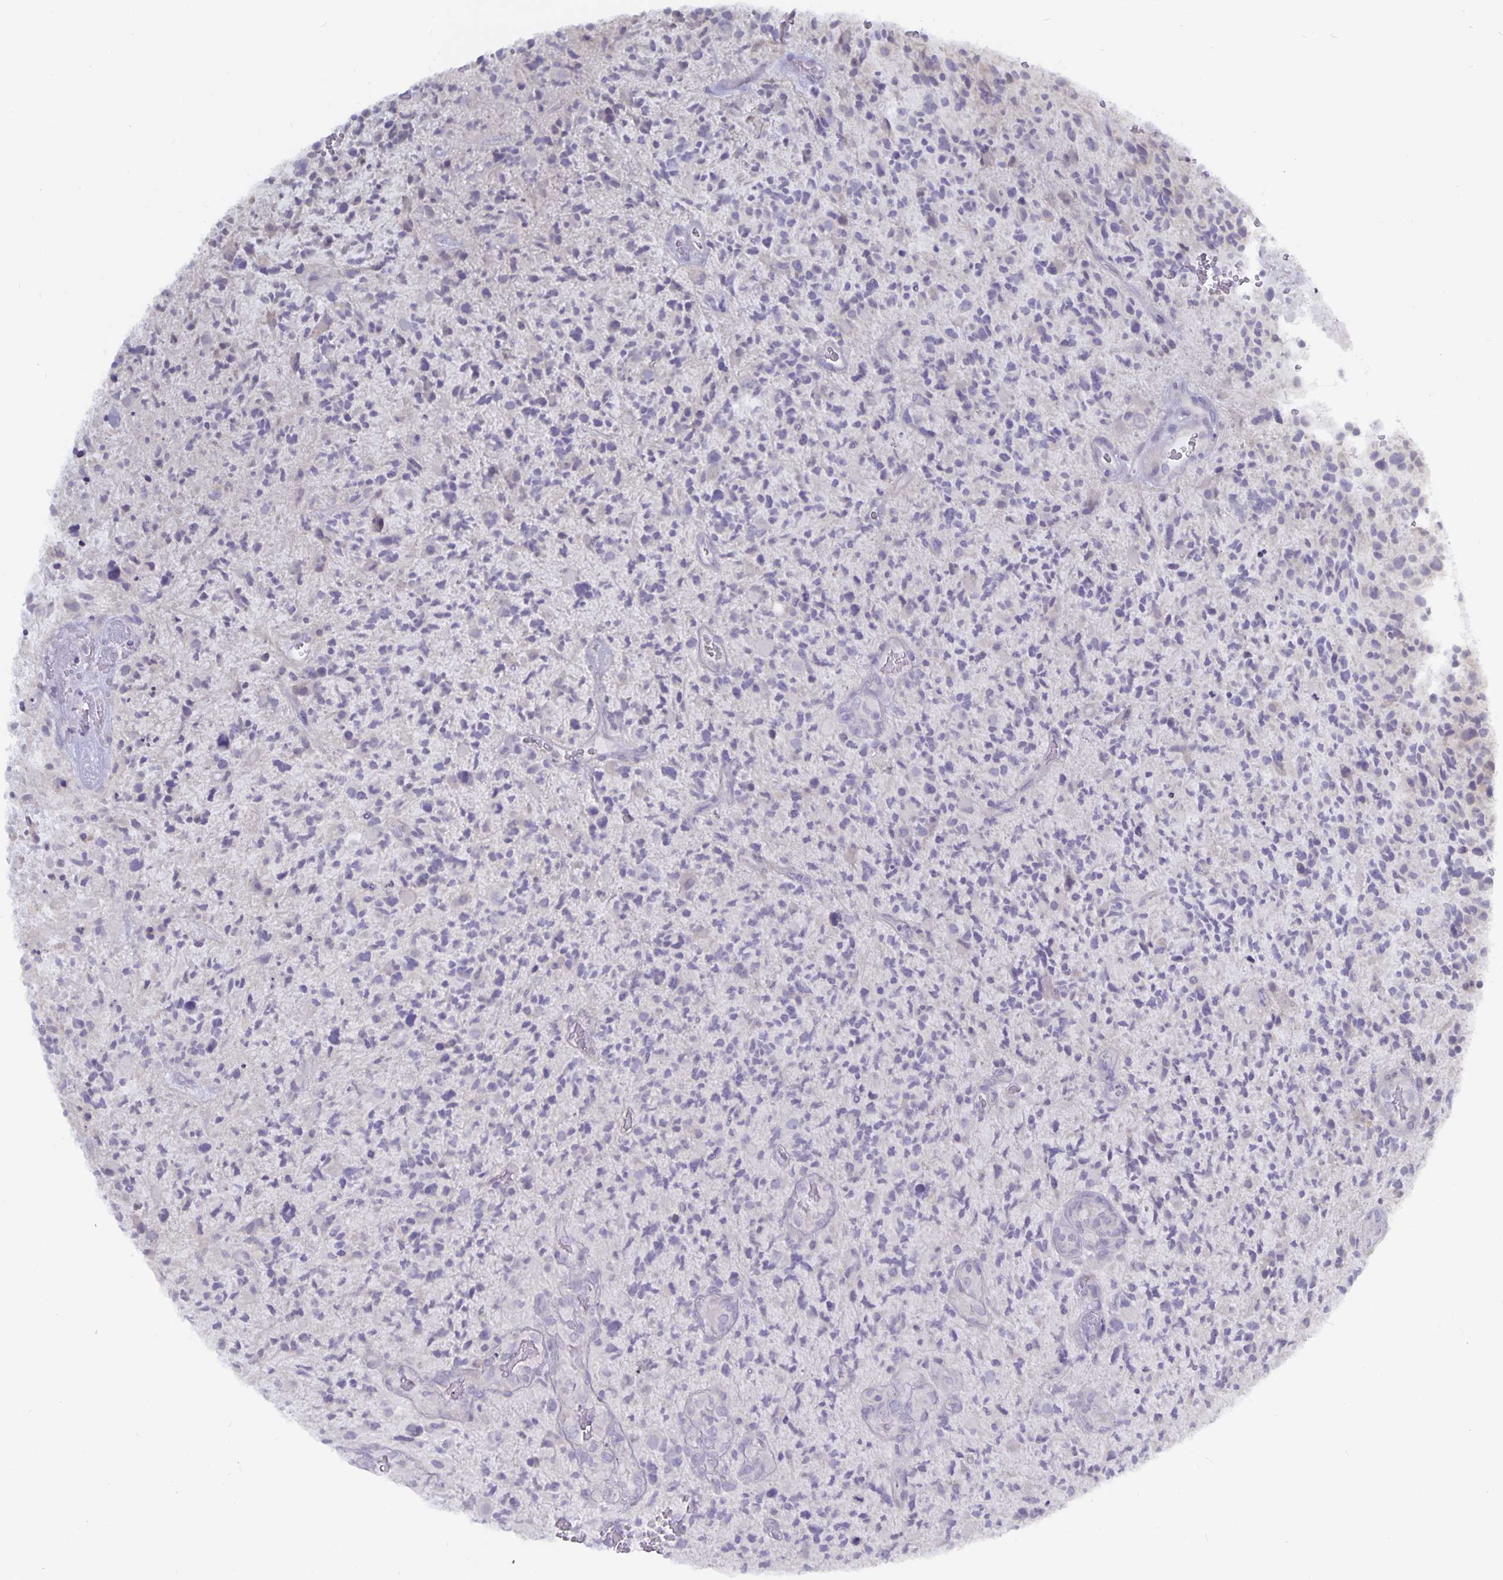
{"staining": {"intensity": "negative", "quantity": "none", "location": "none"}, "tissue": "glioma", "cell_type": "Tumor cells", "image_type": "cancer", "snomed": [{"axis": "morphology", "description": "Glioma, malignant, High grade"}, {"axis": "topography", "description": "Brain"}], "caption": "Micrograph shows no protein expression in tumor cells of glioma tissue.", "gene": "PLCB3", "patient": {"sex": "female", "age": 71}}